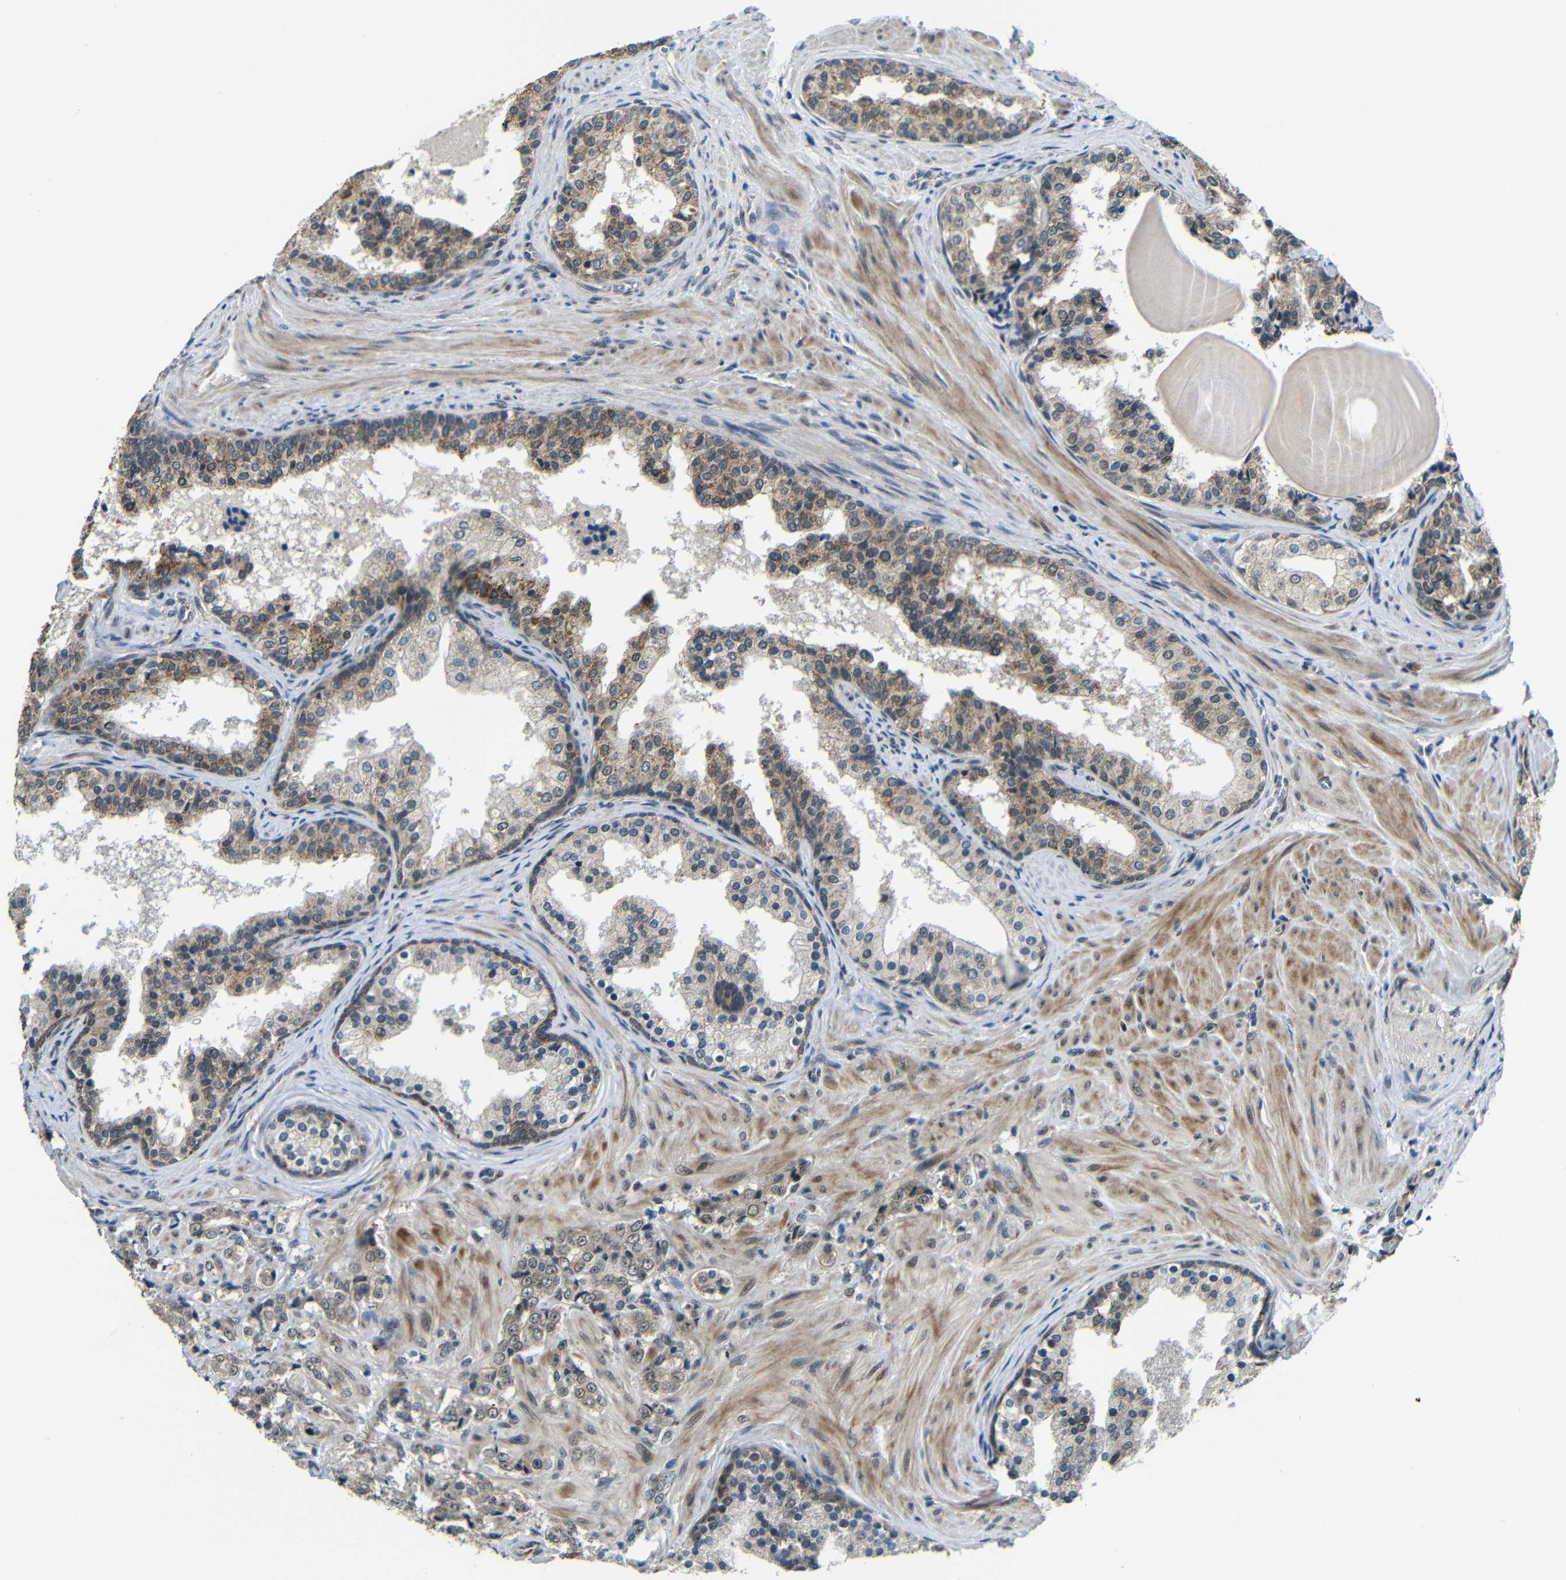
{"staining": {"intensity": "moderate", "quantity": ">75%", "location": "cytoplasmic/membranous"}, "tissue": "prostate cancer", "cell_type": "Tumor cells", "image_type": "cancer", "snomed": [{"axis": "morphology", "description": "Adenocarcinoma, Low grade"}, {"axis": "topography", "description": "Prostate"}], "caption": "IHC (DAB) staining of prostate cancer reveals moderate cytoplasmic/membranous protein positivity in approximately >75% of tumor cells.", "gene": "FAM172A", "patient": {"sex": "male", "age": 60}}